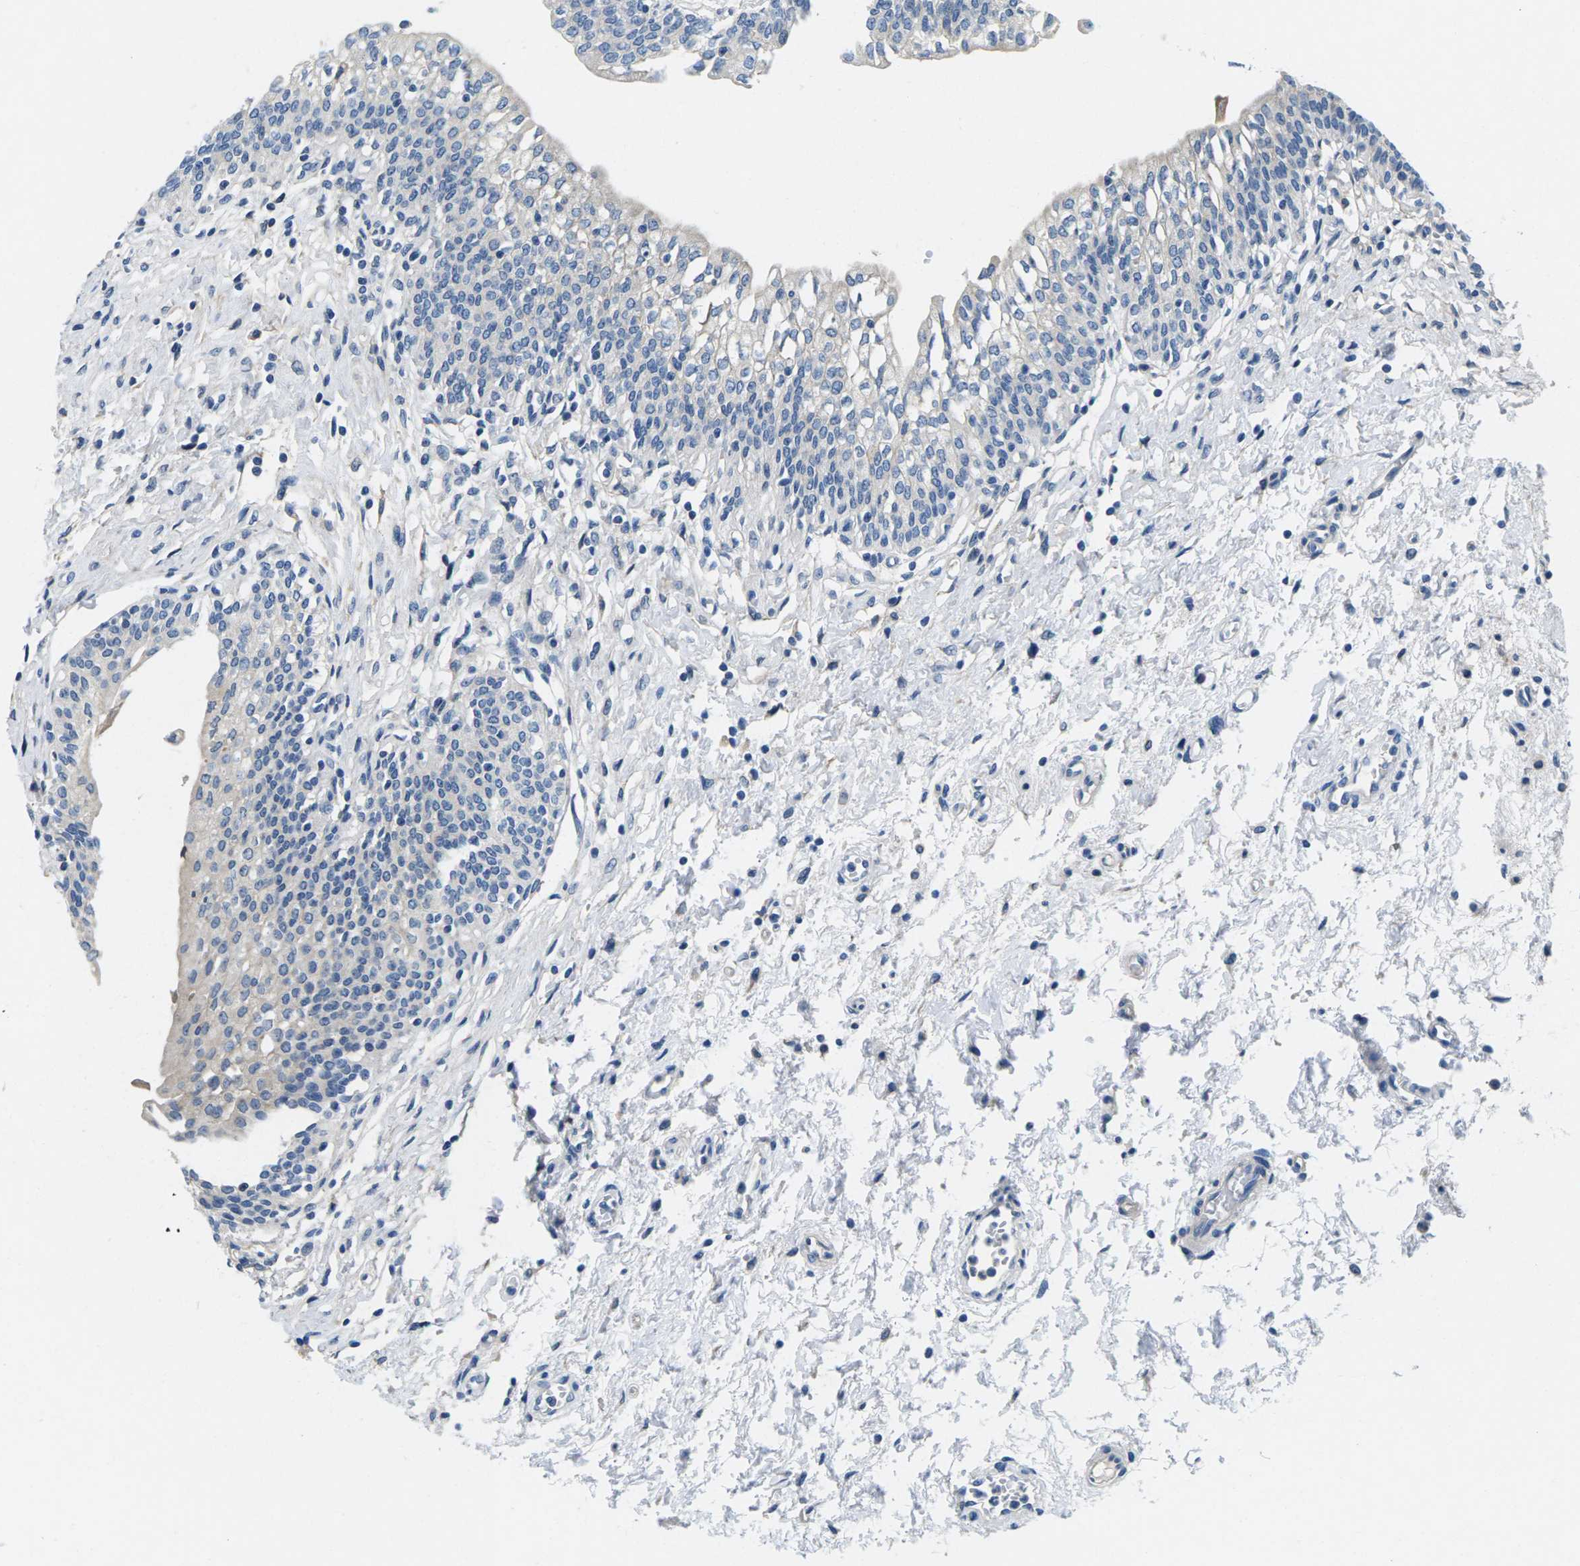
{"staining": {"intensity": "negative", "quantity": "none", "location": "none"}, "tissue": "urinary bladder", "cell_type": "Urothelial cells", "image_type": "normal", "snomed": [{"axis": "morphology", "description": "Normal tissue, NOS"}, {"axis": "topography", "description": "Urinary bladder"}], "caption": "A high-resolution image shows IHC staining of unremarkable urinary bladder, which displays no significant expression in urothelial cells.", "gene": "TSPAN2", "patient": {"sex": "male", "age": 55}}